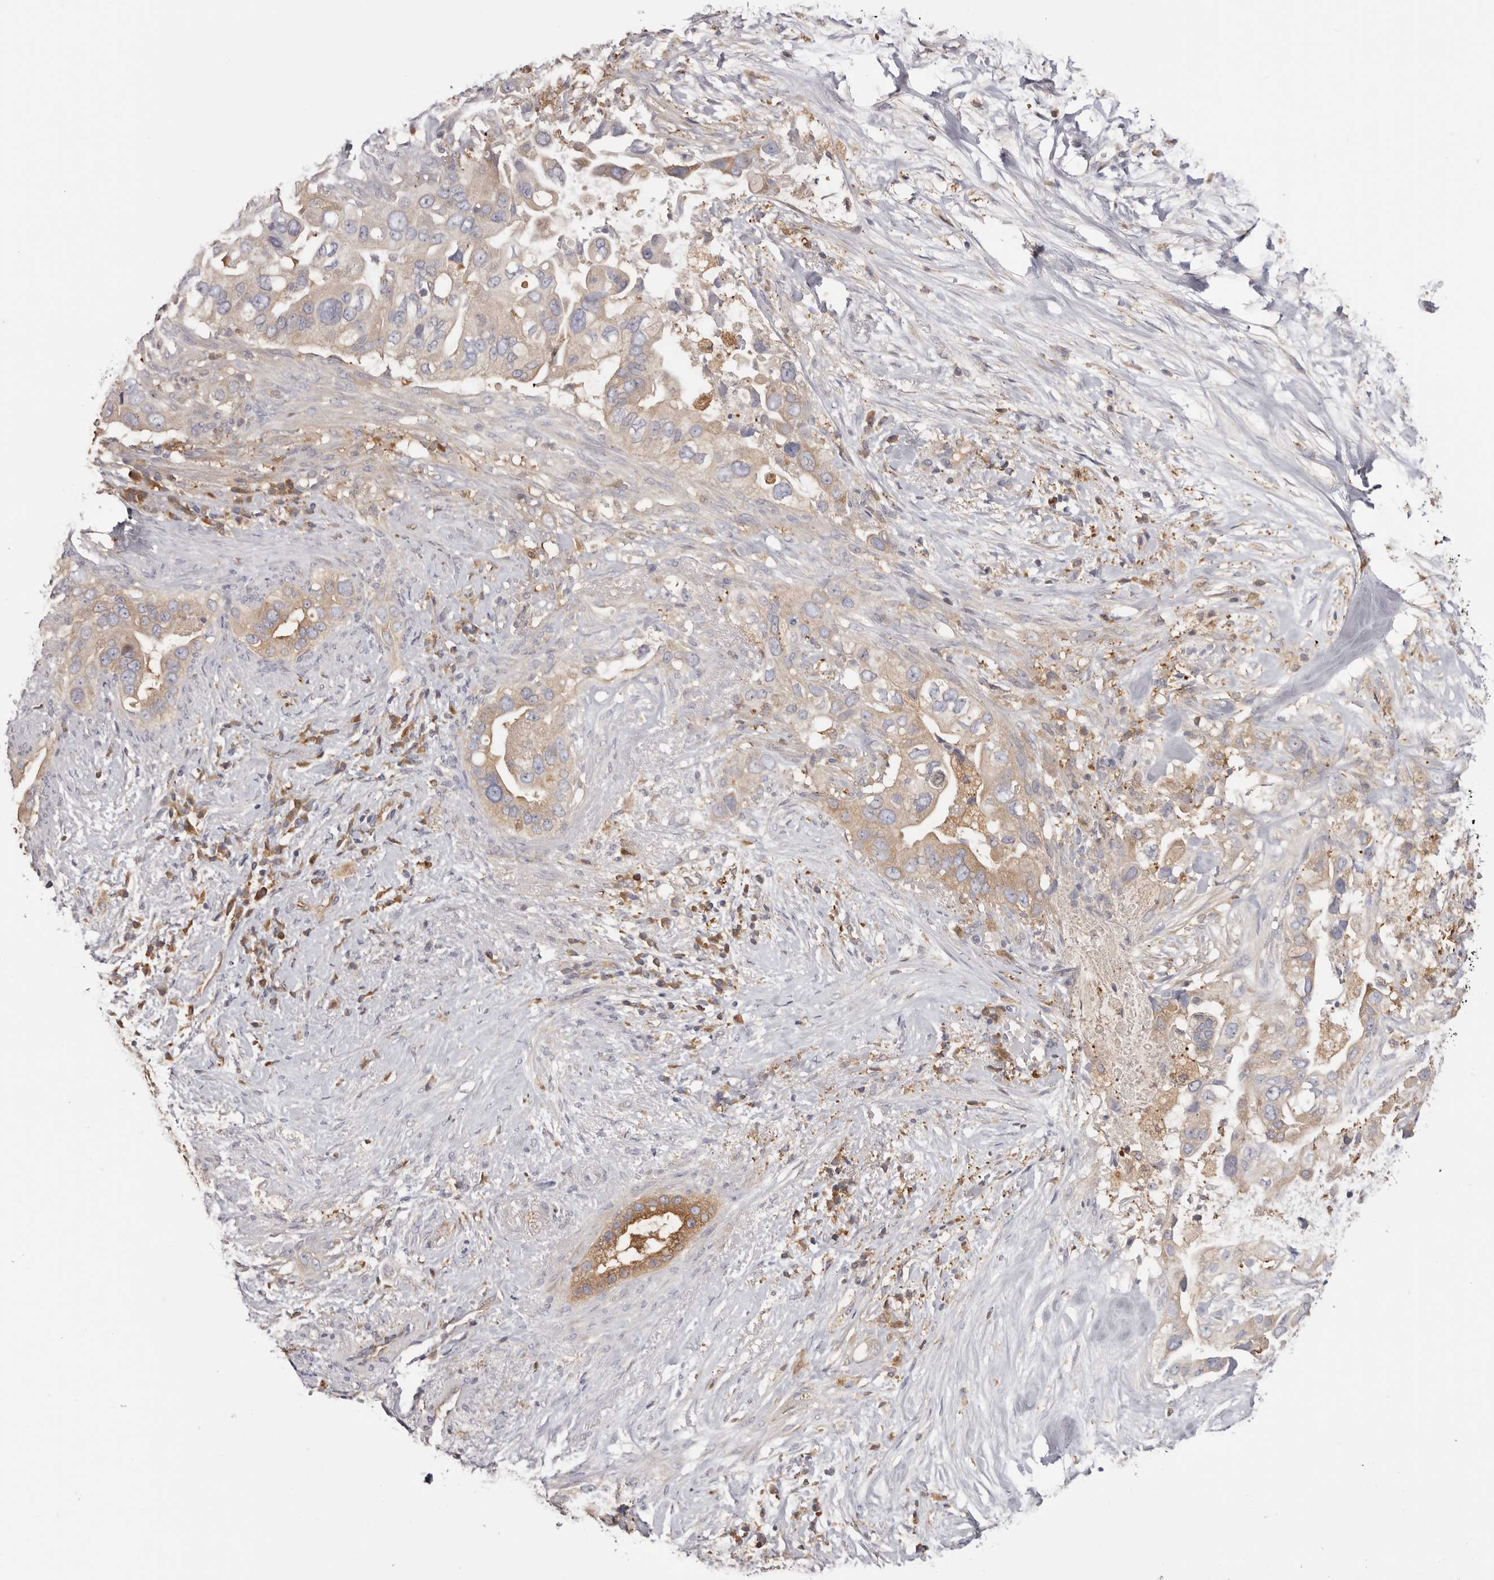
{"staining": {"intensity": "weak", "quantity": "25%-75%", "location": "cytoplasmic/membranous"}, "tissue": "pancreatic cancer", "cell_type": "Tumor cells", "image_type": "cancer", "snomed": [{"axis": "morphology", "description": "Inflammation, NOS"}, {"axis": "morphology", "description": "Adenocarcinoma, NOS"}, {"axis": "topography", "description": "Pancreas"}], "caption": "A brown stain labels weak cytoplasmic/membranous expression of a protein in human pancreatic cancer (adenocarcinoma) tumor cells. Immunohistochemistry (ihc) stains the protein in brown and the nuclei are stained blue.", "gene": "LAP3", "patient": {"sex": "female", "age": 56}}